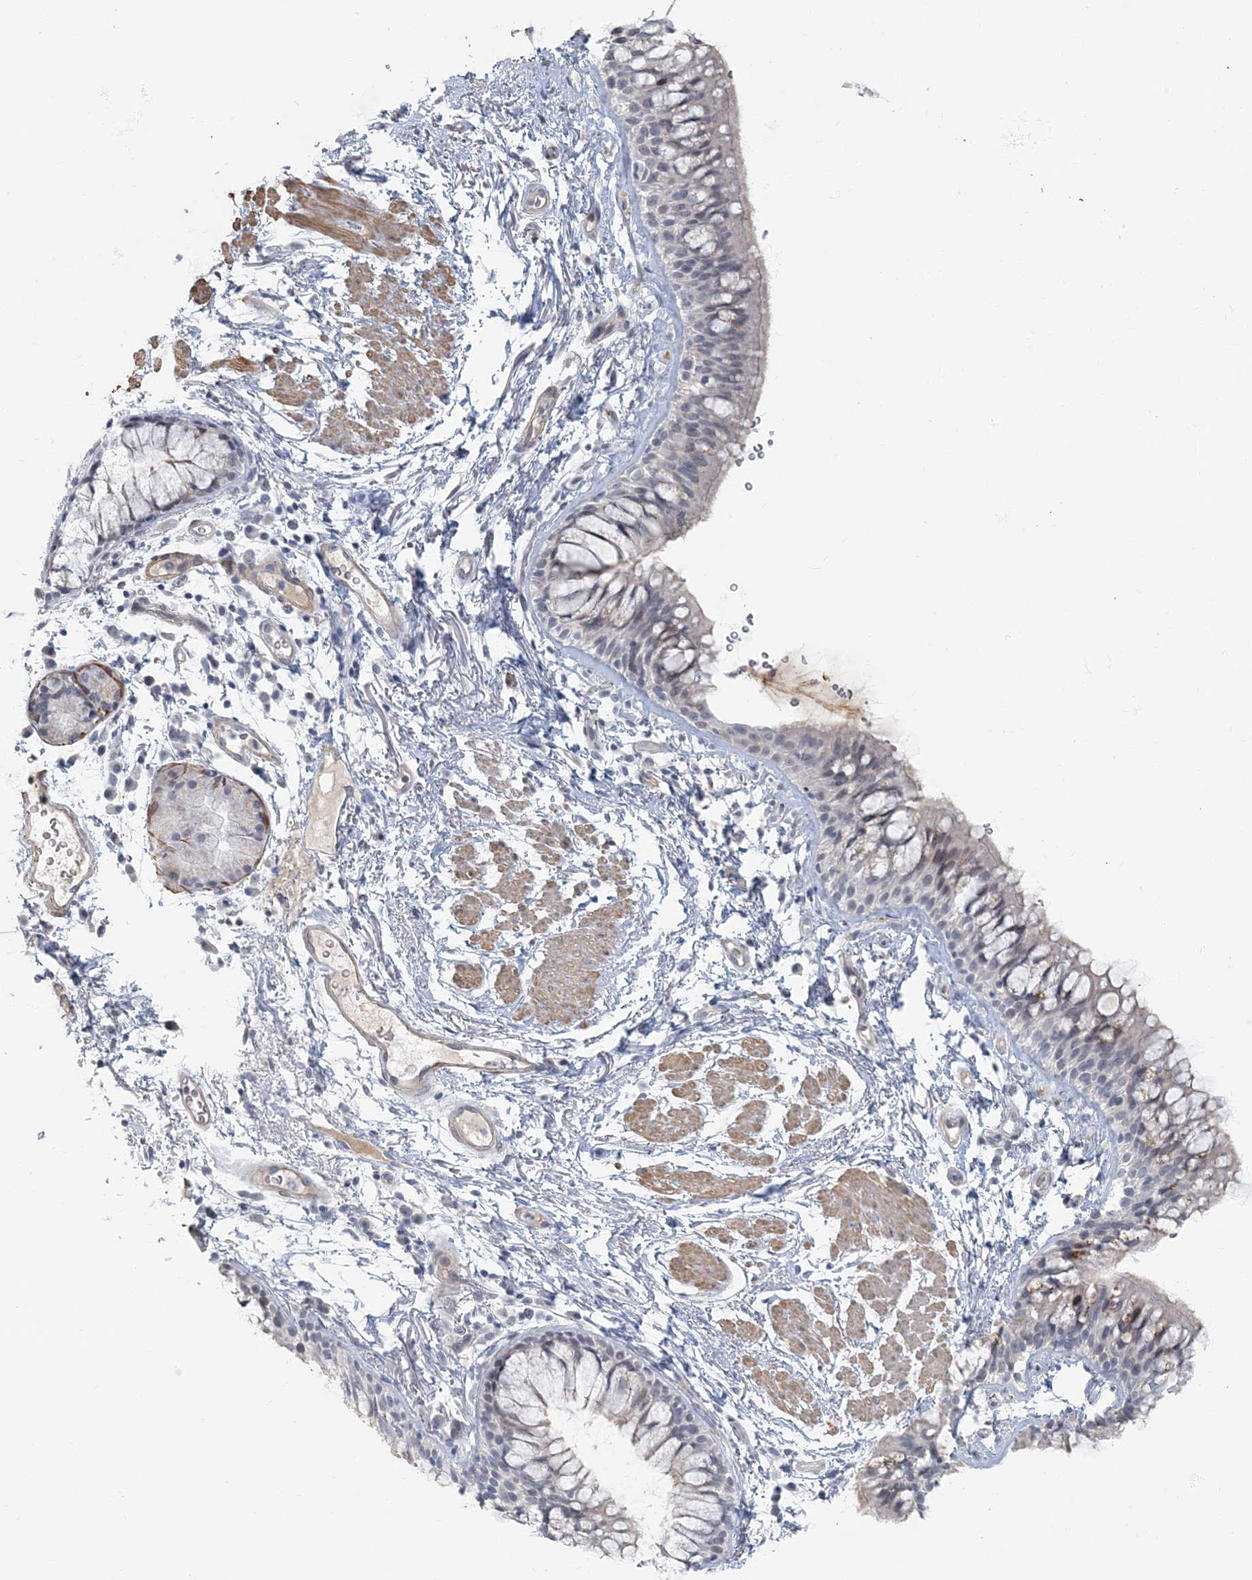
{"staining": {"intensity": "weak", "quantity": "<25%", "location": "nuclear"}, "tissue": "bronchus", "cell_type": "Respiratory epithelial cells", "image_type": "normal", "snomed": [{"axis": "morphology", "description": "Normal tissue, NOS"}, {"axis": "topography", "description": "Cartilage tissue"}, {"axis": "topography", "description": "Bronchus"}], "caption": "Human bronchus stained for a protein using IHC demonstrates no staining in respiratory epithelial cells.", "gene": "MYOT", "patient": {"sex": "female", "age": 73}}